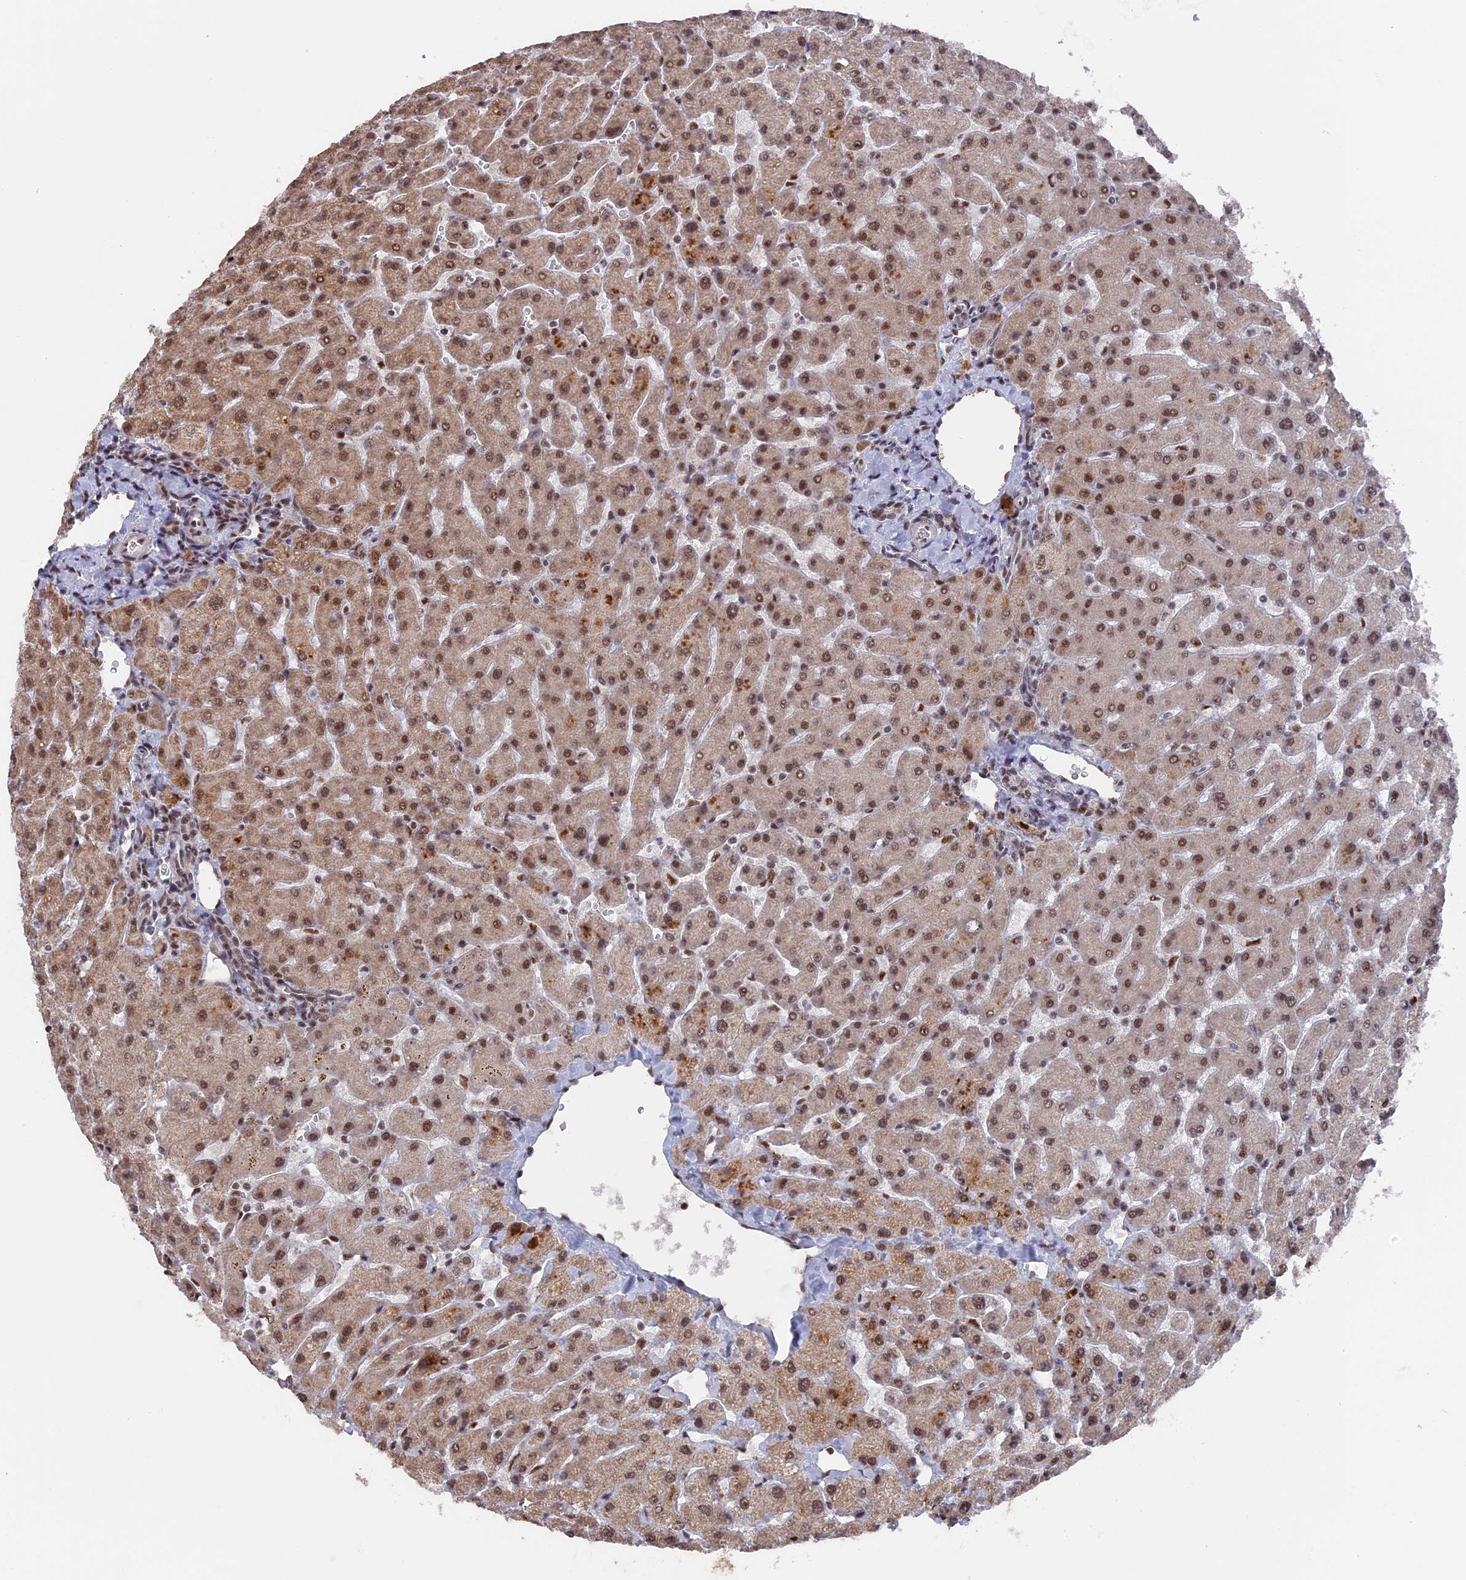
{"staining": {"intensity": "moderate", "quantity": ">75%", "location": "nuclear"}, "tissue": "liver", "cell_type": "Cholangiocytes", "image_type": "normal", "snomed": [{"axis": "morphology", "description": "Normal tissue, NOS"}, {"axis": "topography", "description": "Liver"}], "caption": "DAB (3,3'-diaminobenzidine) immunohistochemical staining of benign human liver demonstrates moderate nuclear protein positivity in about >75% of cholangiocytes.", "gene": "SF3A2", "patient": {"sex": "male", "age": 55}}